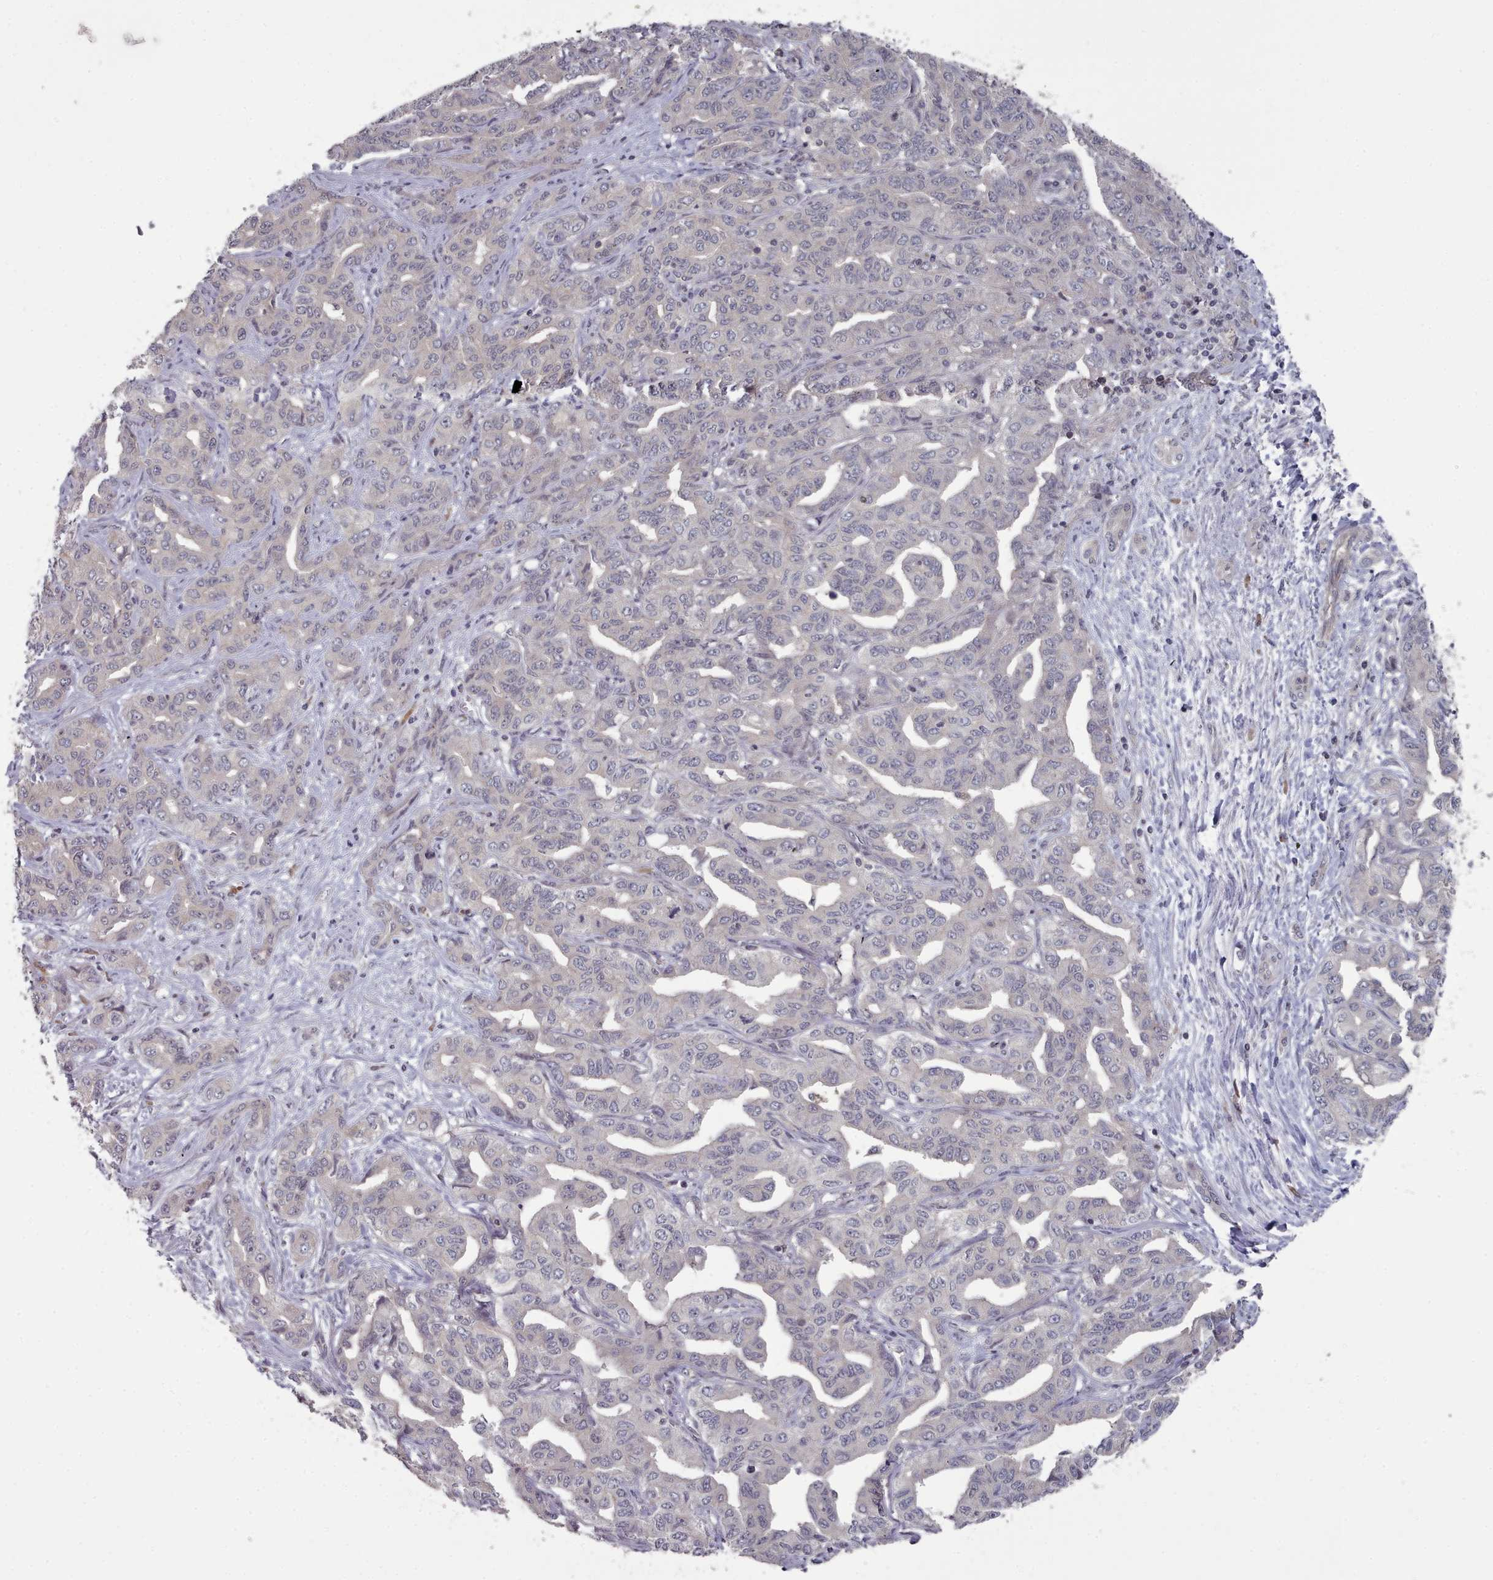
{"staining": {"intensity": "negative", "quantity": "none", "location": "none"}, "tissue": "liver cancer", "cell_type": "Tumor cells", "image_type": "cancer", "snomed": [{"axis": "morphology", "description": "Cholangiocarcinoma"}, {"axis": "topography", "description": "Liver"}], "caption": "Liver cancer (cholangiocarcinoma) was stained to show a protein in brown. There is no significant expression in tumor cells.", "gene": "HYAL3", "patient": {"sex": "male", "age": 59}}